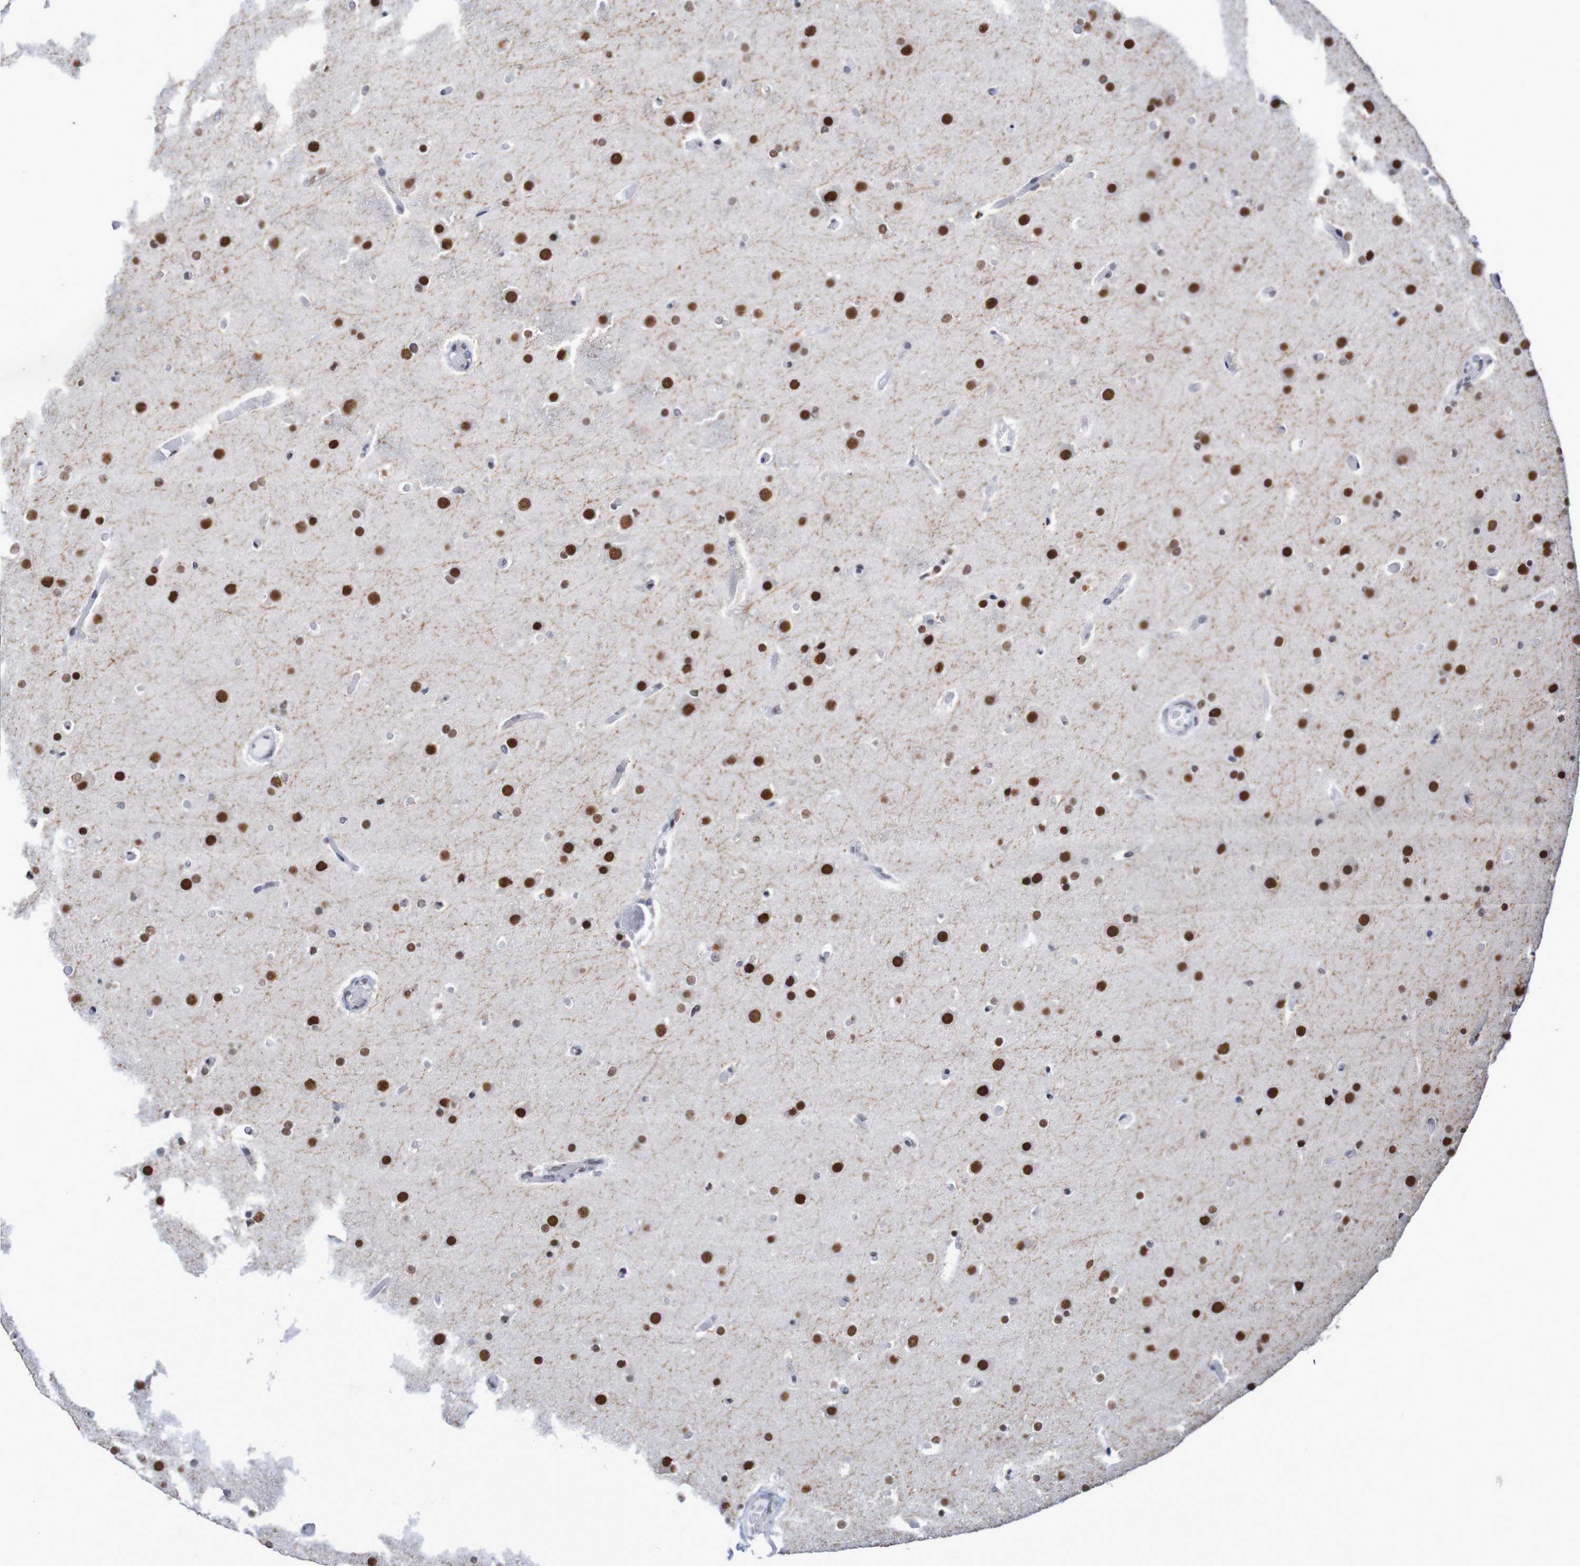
{"staining": {"intensity": "strong", "quantity": ">75%", "location": "nuclear"}, "tissue": "glioma", "cell_type": "Tumor cells", "image_type": "cancer", "snomed": [{"axis": "morphology", "description": "Glioma, malignant, High grade"}, {"axis": "topography", "description": "Cerebral cortex"}], "caption": "Tumor cells reveal high levels of strong nuclear positivity in about >75% of cells in glioma.", "gene": "MRTFB", "patient": {"sex": "female", "age": 36}}